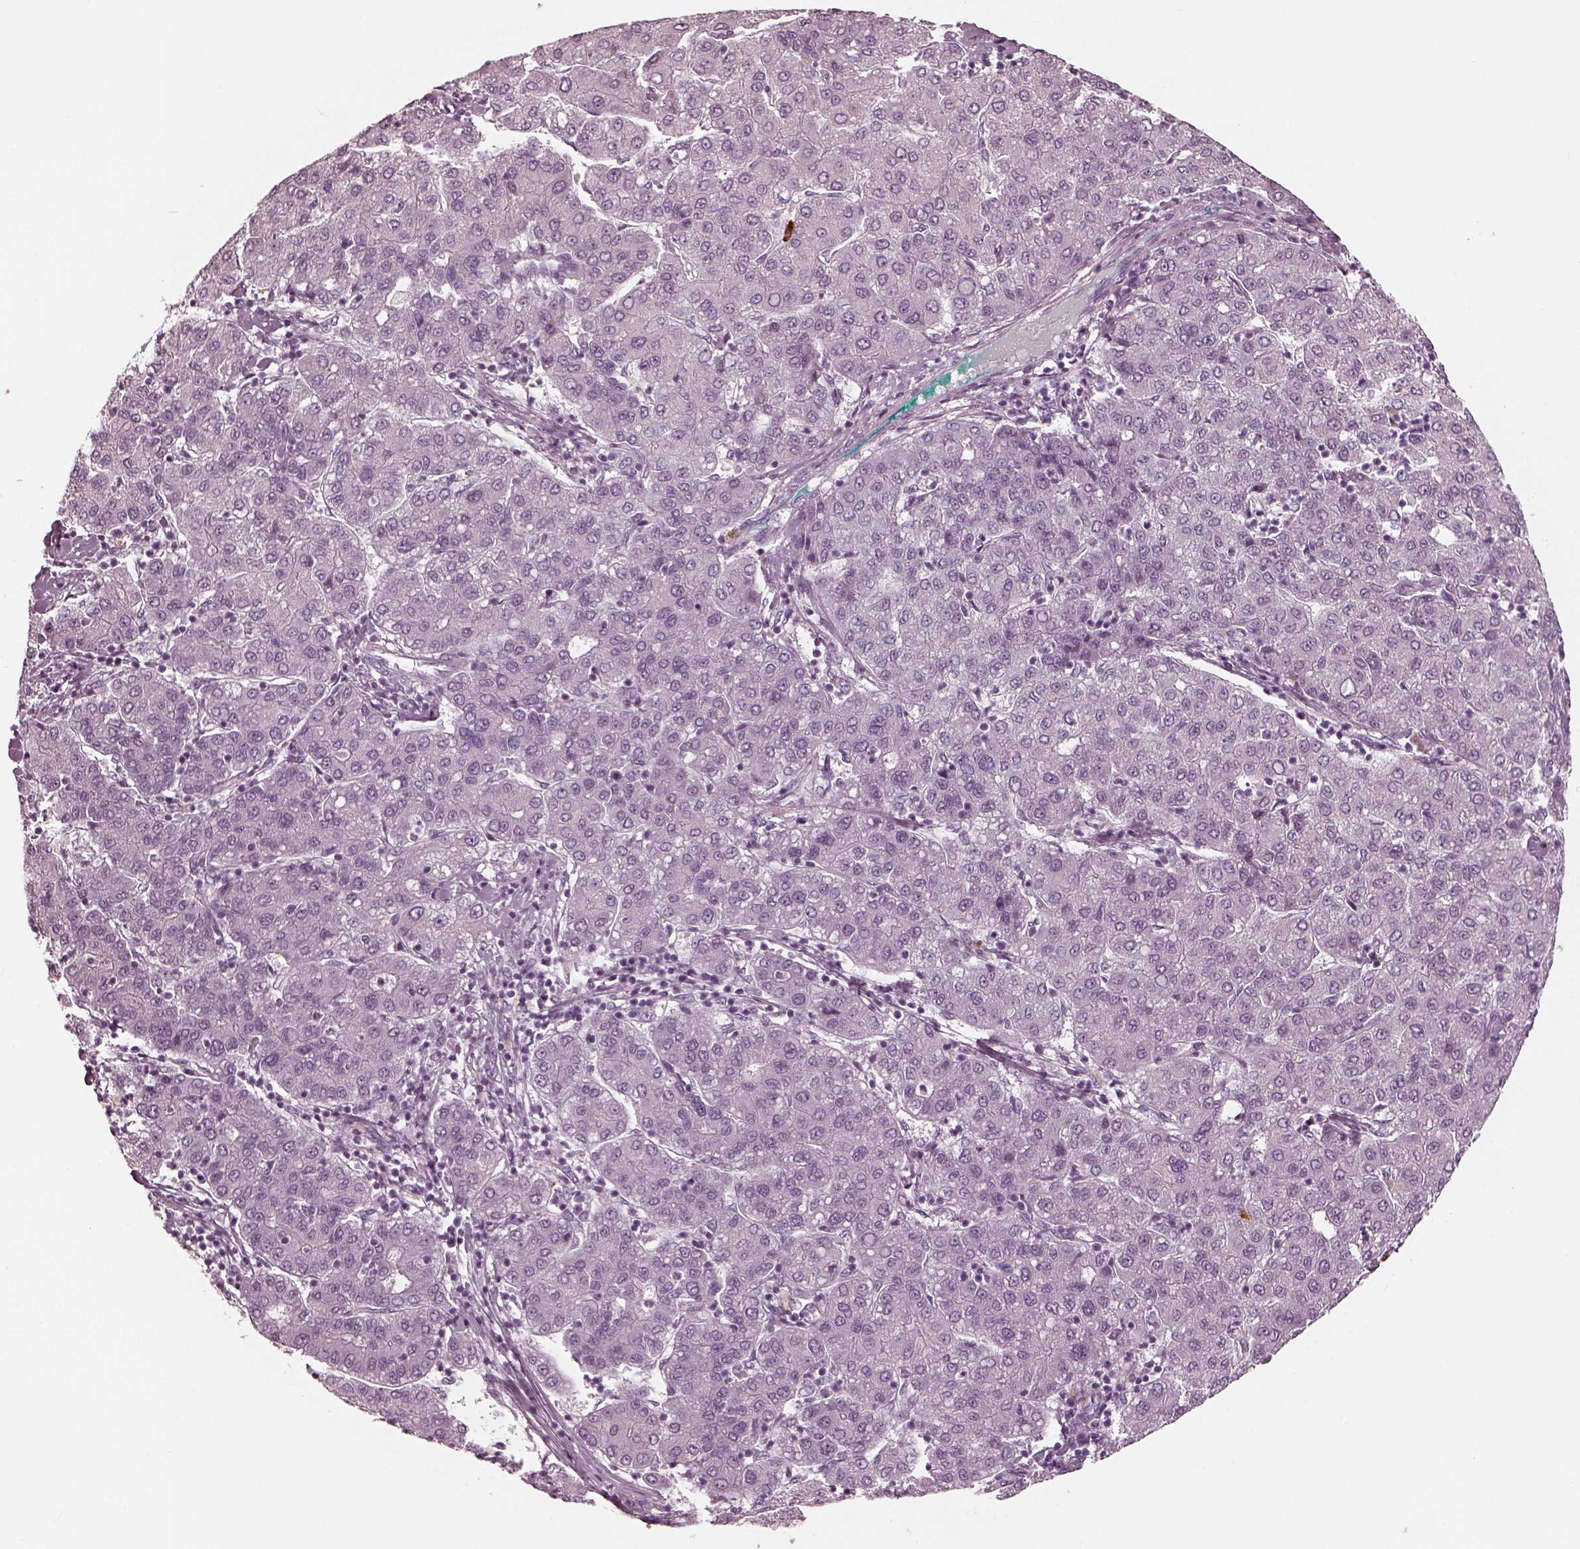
{"staining": {"intensity": "negative", "quantity": "none", "location": "none"}, "tissue": "liver cancer", "cell_type": "Tumor cells", "image_type": "cancer", "snomed": [{"axis": "morphology", "description": "Carcinoma, Hepatocellular, NOS"}, {"axis": "topography", "description": "Liver"}], "caption": "A high-resolution image shows immunohistochemistry (IHC) staining of liver hepatocellular carcinoma, which demonstrates no significant staining in tumor cells.", "gene": "CNTN1", "patient": {"sex": "male", "age": 65}}